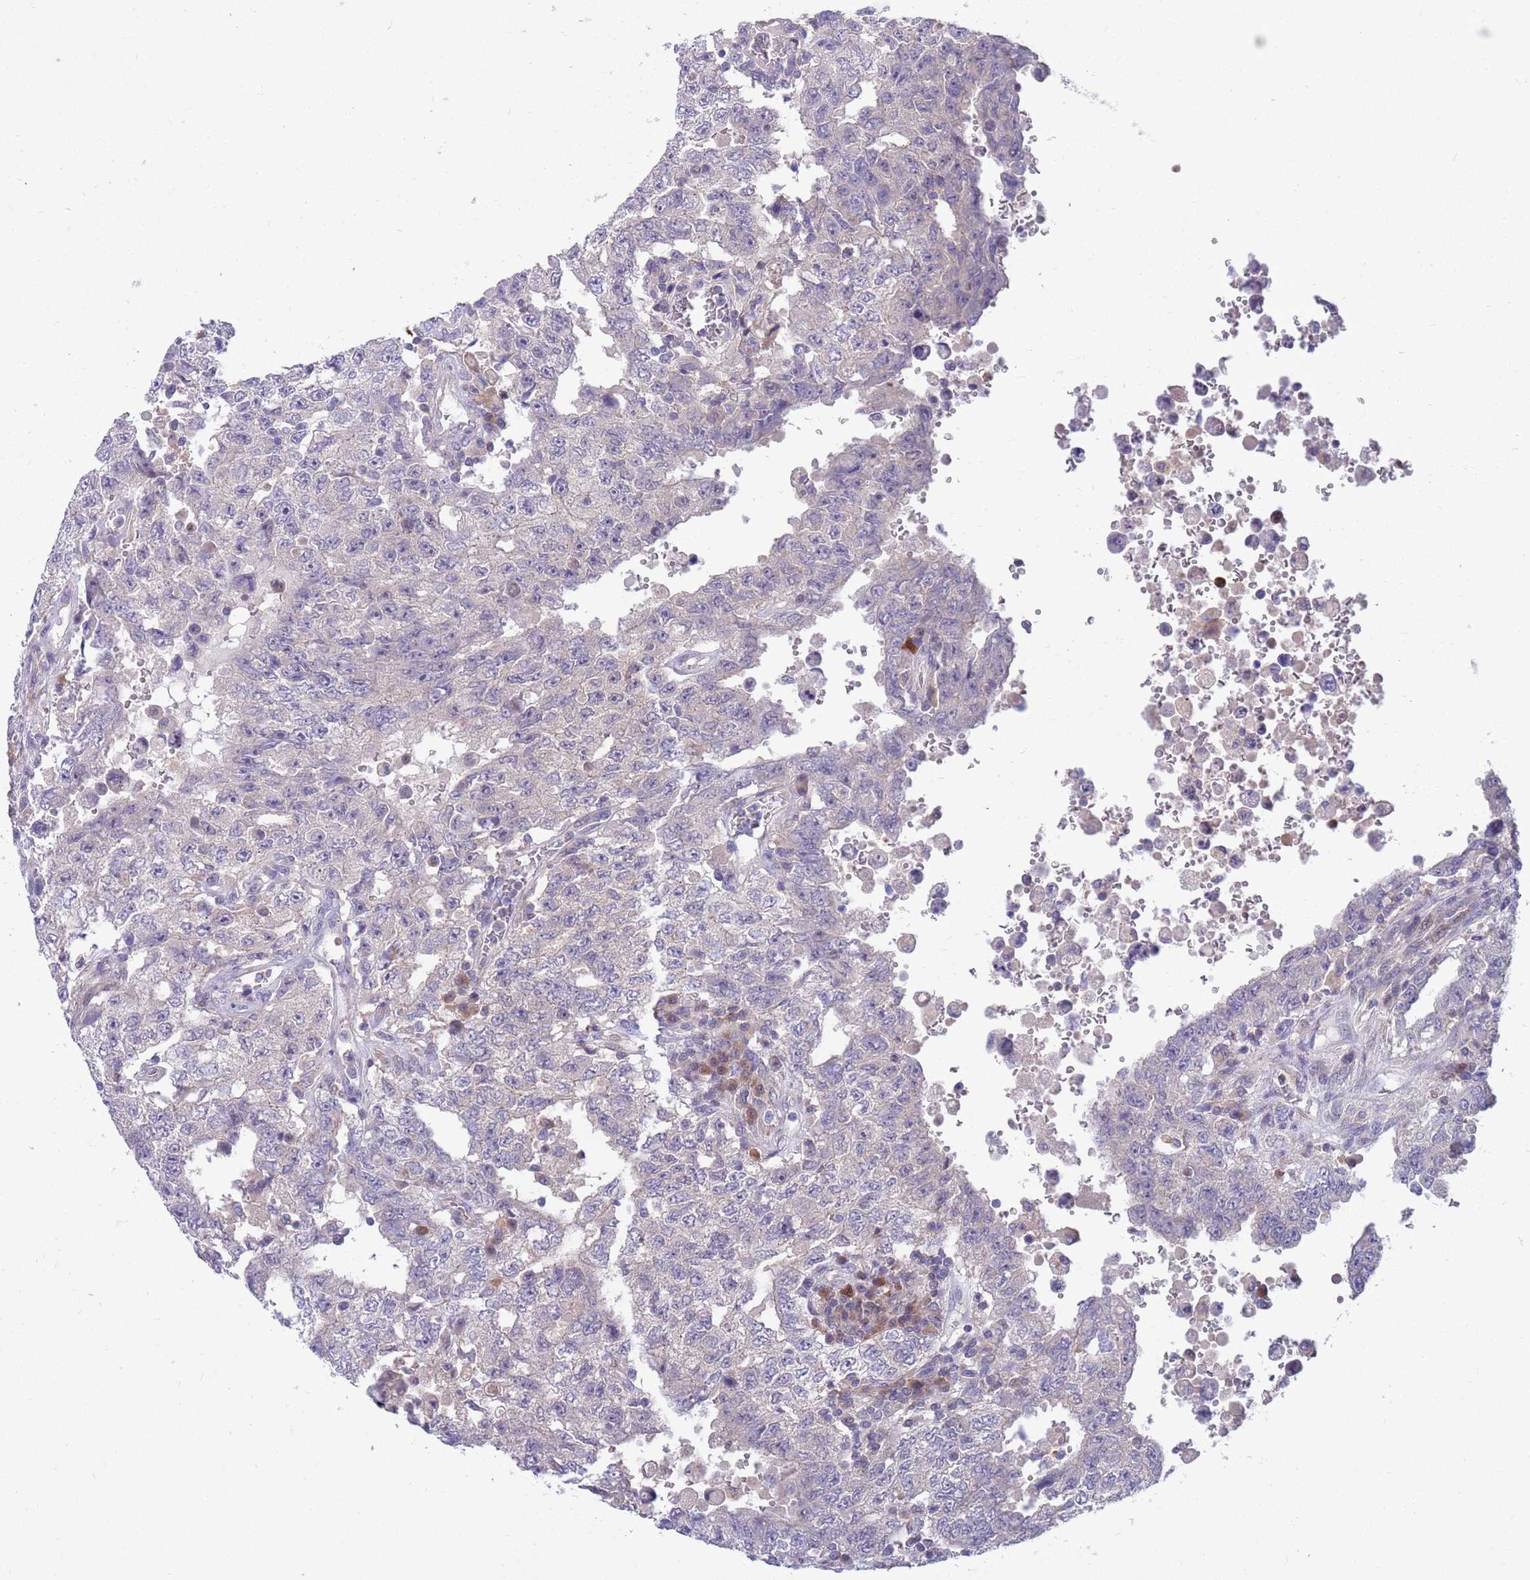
{"staining": {"intensity": "negative", "quantity": "none", "location": "none"}, "tissue": "testis cancer", "cell_type": "Tumor cells", "image_type": "cancer", "snomed": [{"axis": "morphology", "description": "Carcinoma, Embryonal, NOS"}, {"axis": "topography", "description": "Testis"}], "caption": "The histopathology image shows no significant positivity in tumor cells of testis cancer (embryonal carcinoma).", "gene": "KLHL29", "patient": {"sex": "male", "age": 26}}